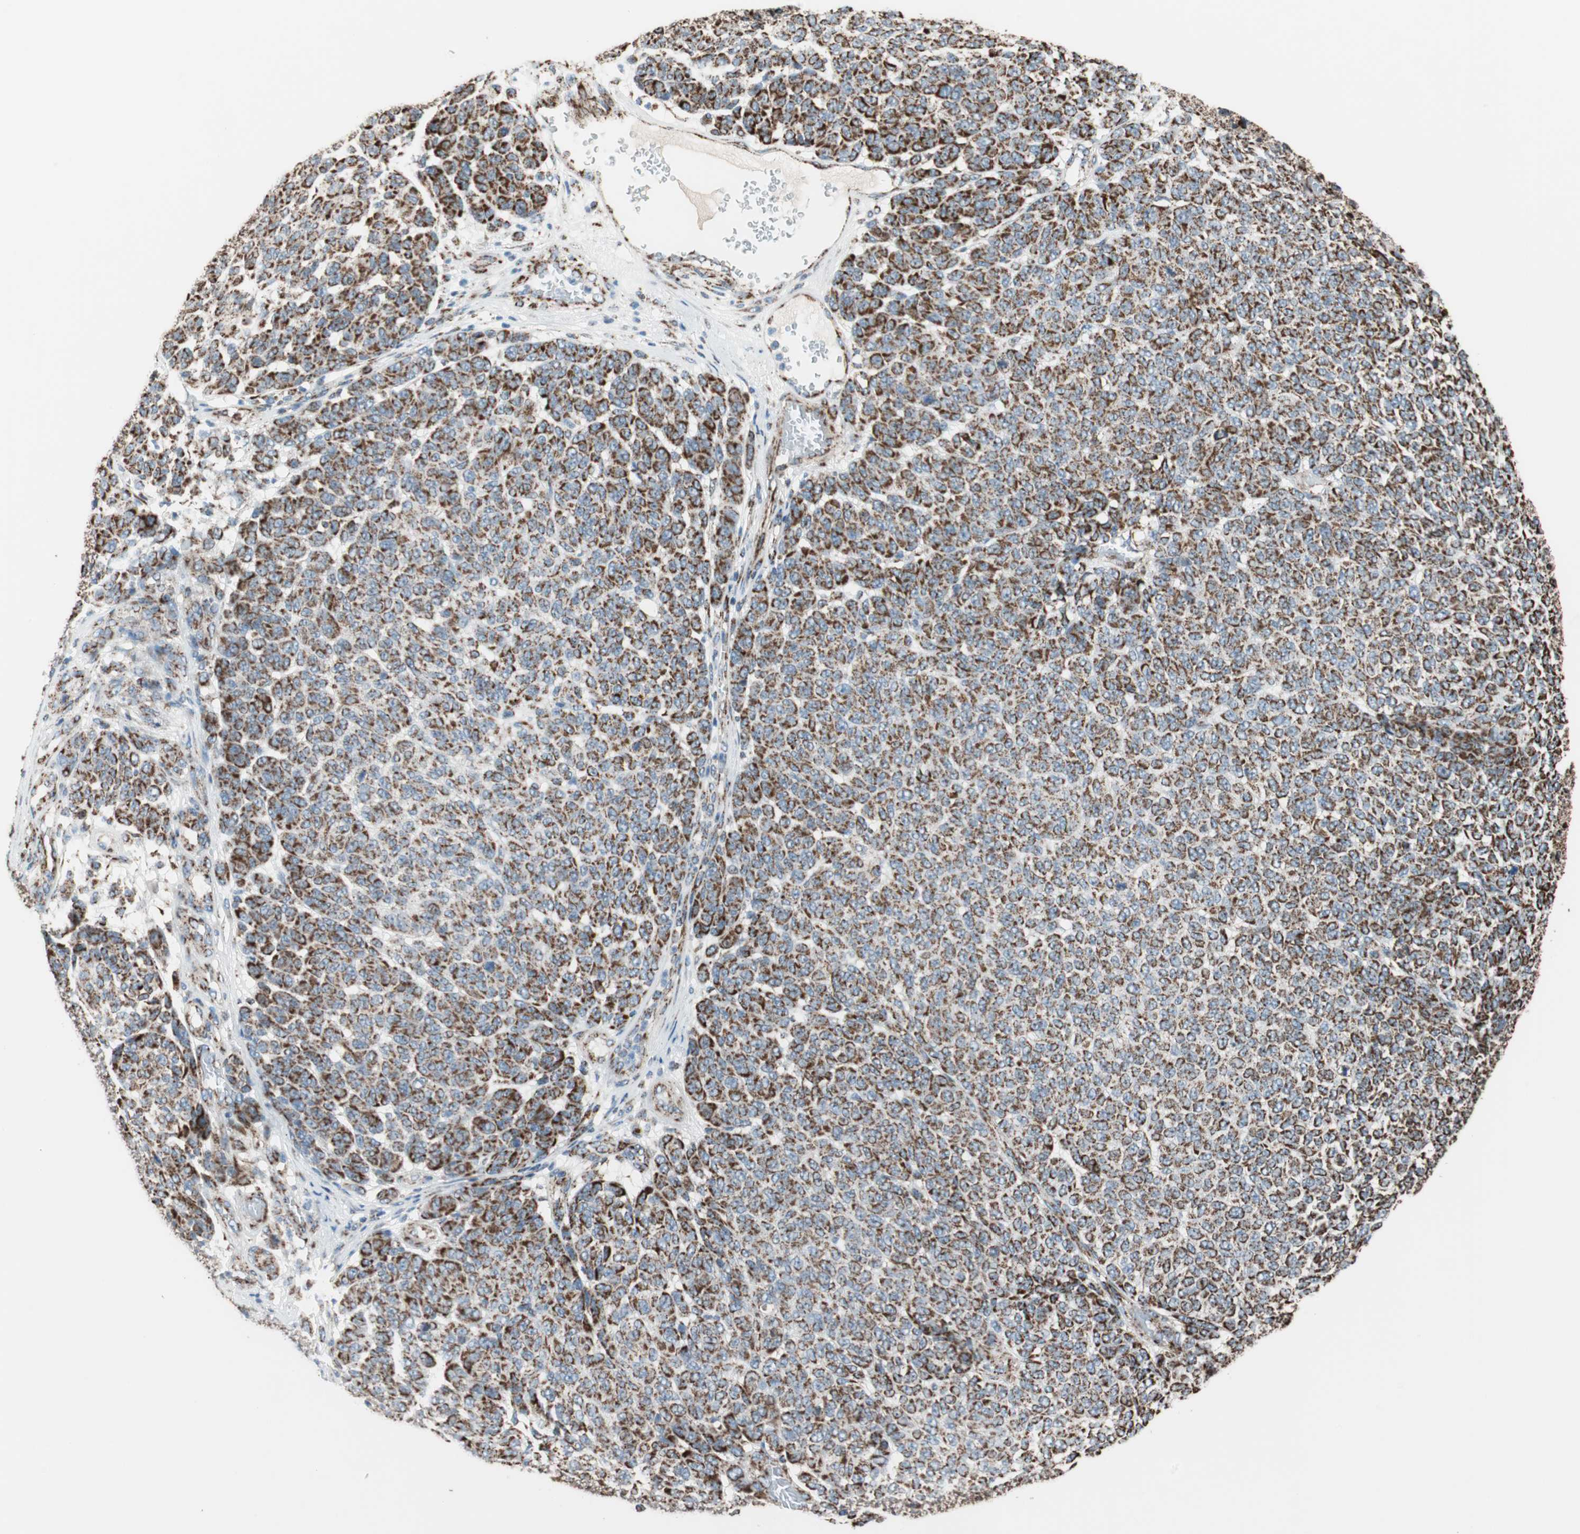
{"staining": {"intensity": "strong", "quantity": ">75%", "location": "cytoplasmic/membranous"}, "tissue": "melanoma", "cell_type": "Tumor cells", "image_type": "cancer", "snomed": [{"axis": "morphology", "description": "Malignant melanoma, NOS"}, {"axis": "topography", "description": "Skin"}], "caption": "High-magnification brightfield microscopy of malignant melanoma stained with DAB (brown) and counterstained with hematoxylin (blue). tumor cells exhibit strong cytoplasmic/membranous expression is present in approximately>75% of cells.", "gene": "PCSK4", "patient": {"sex": "male", "age": 59}}